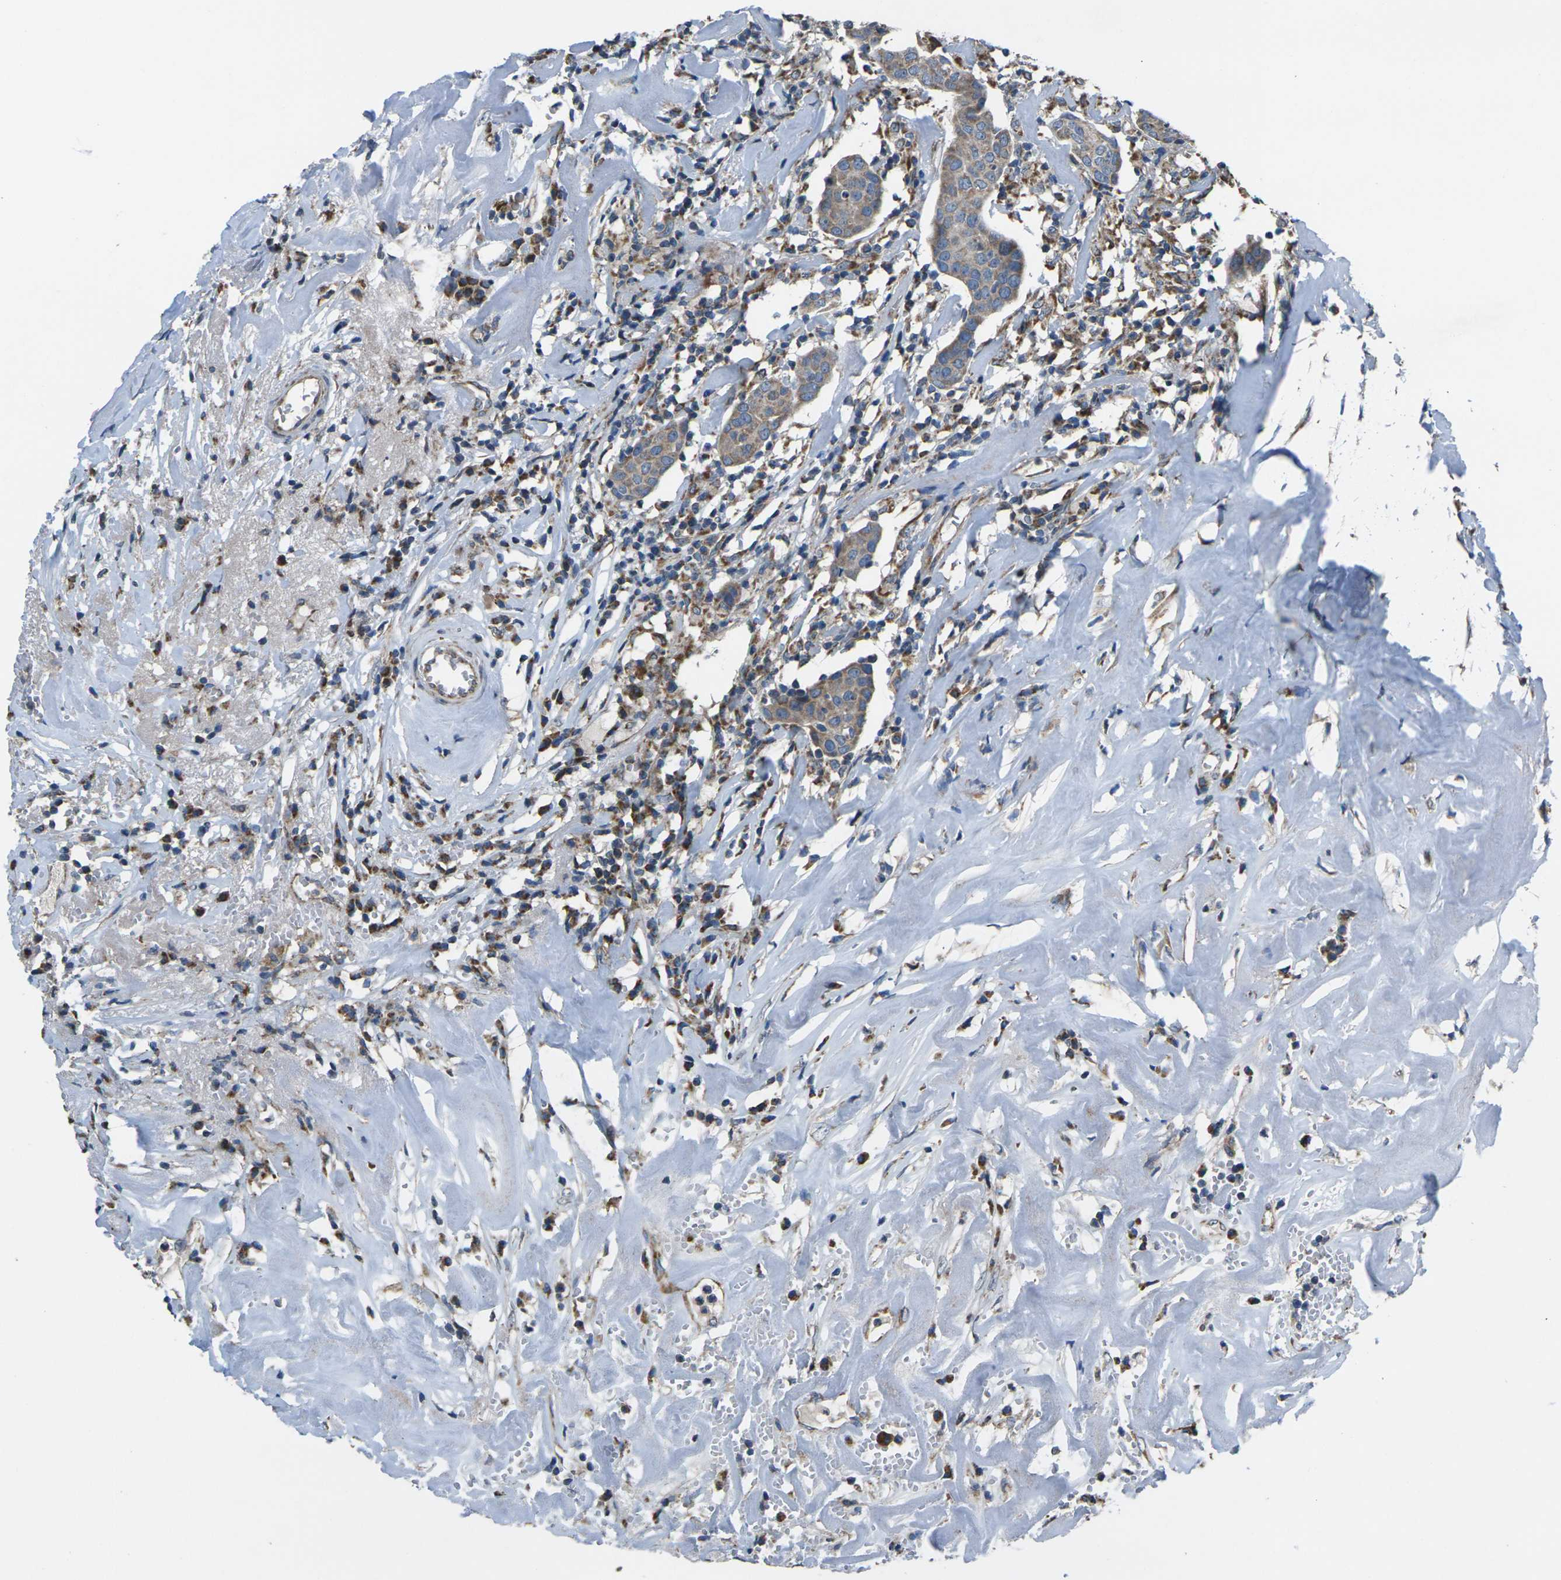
{"staining": {"intensity": "weak", "quantity": ">75%", "location": "cytoplasmic/membranous"}, "tissue": "head and neck cancer", "cell_type": "Tumor cells", "image_type": "cancer", "snomed": [{"axis": "morphology", "description": "Adenocarcinoma, NOS"}, {"axis": "topography", "description": "Salivary gland"}, {"axis": "topography", "description": "Head-Neck"}], "caption": "Immunohistochemical staining of human adenocarcinoma (head and neck) displays low levels of weak cytoplasmic/membranous staining in approximately >75% of tumor cells.", "gene": "TMEM120B", "patient": {"sex": "female", "age": 65}}